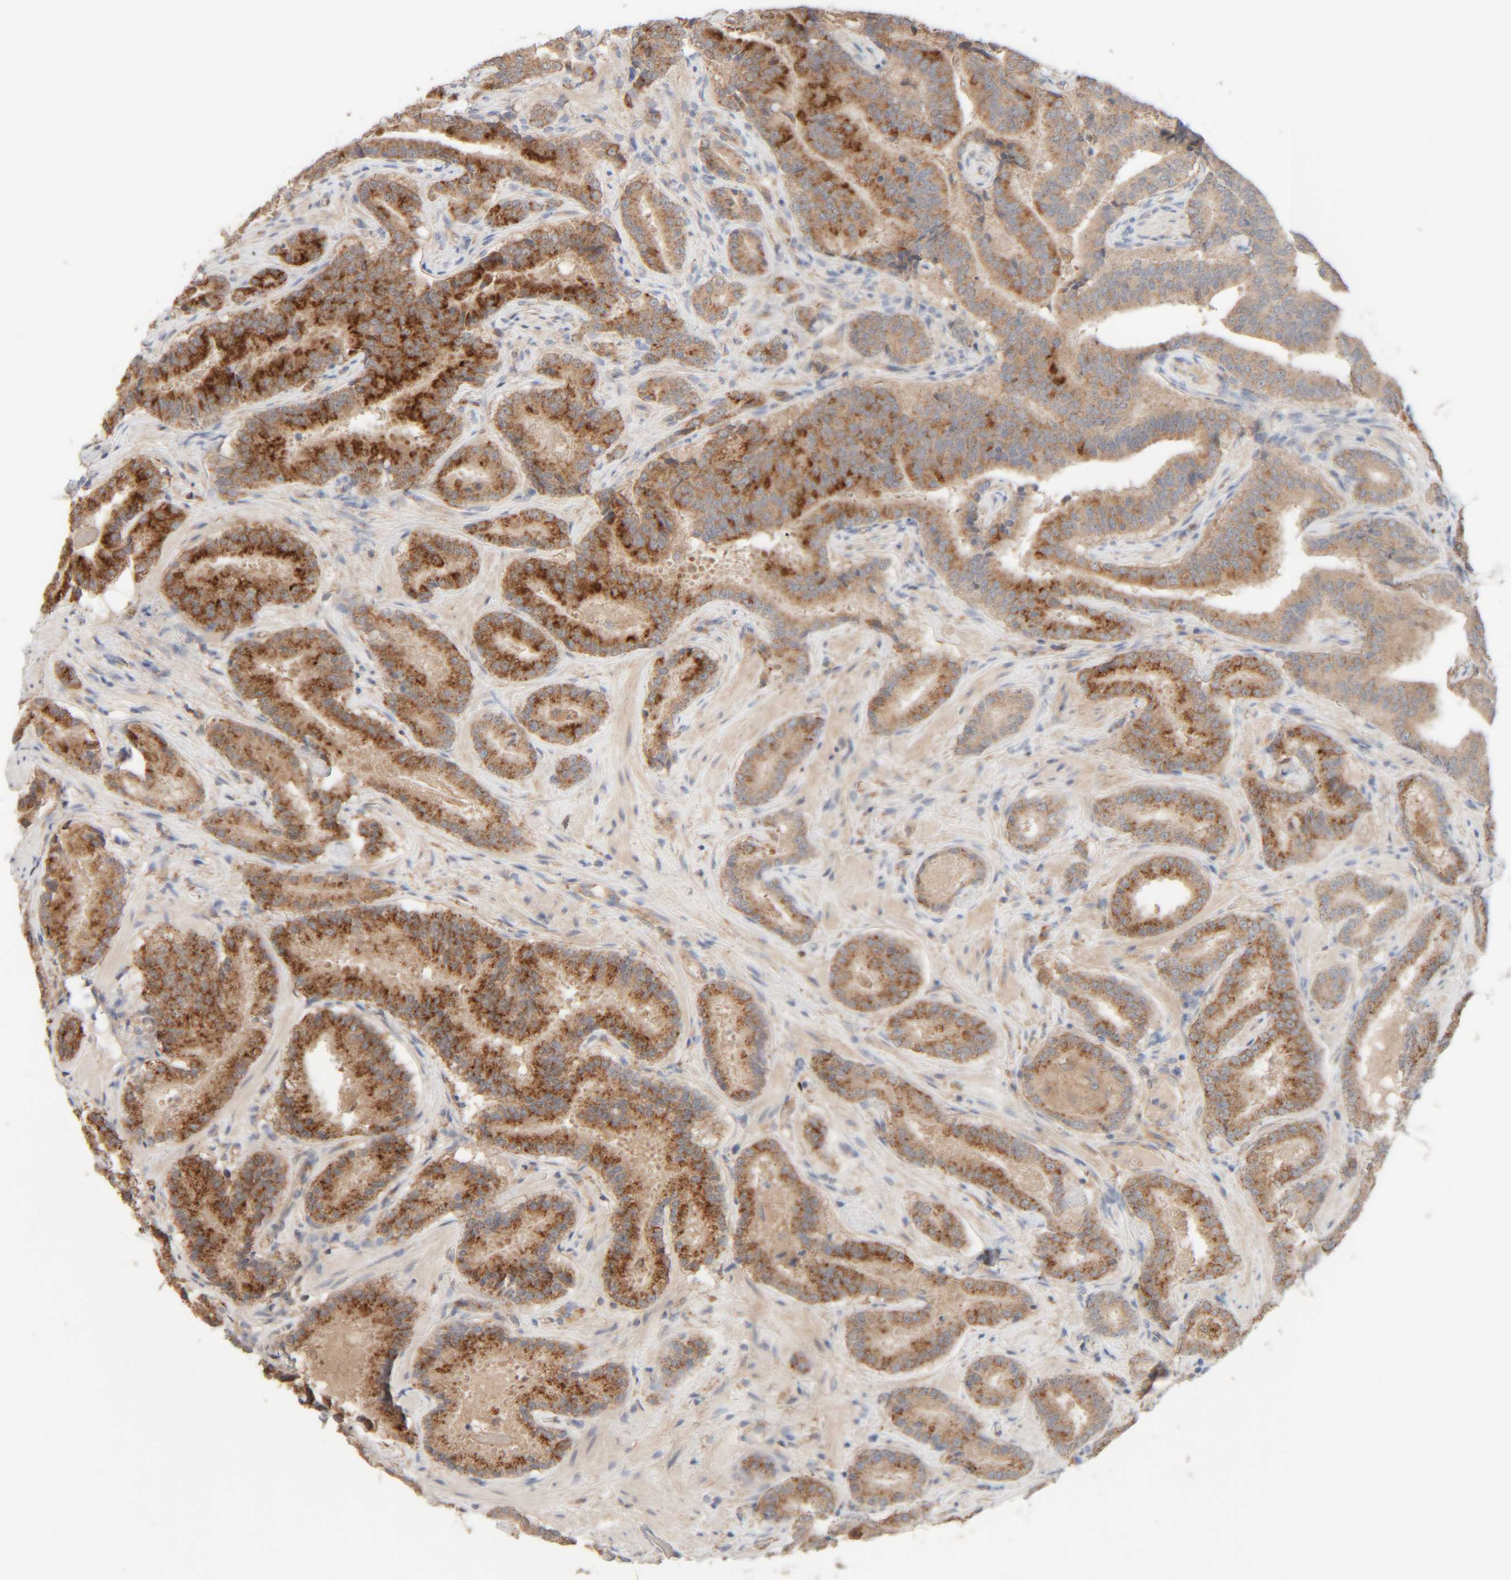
{"staining": {"intensity": "strong", "quantity": "25%-75%", "location": "cytoplasmic/membranous"}, "tissue": "prostate cancer", "cell_type": "Tumor cells", "image_type": "cancer", "snomed": [{"axis": "morphology", "description": "Adenocarcinoma, Low grade"}, {"axis": "topography", "description": "Prostate"}], "caption": "A brown stain shows strong cytoplasmic/membranous expression of a protein in prostate adenocarcinoma (low-grade) tumor cells.", "gene": "TMEM192", "patient": {"sex": "male", "age": 51}}